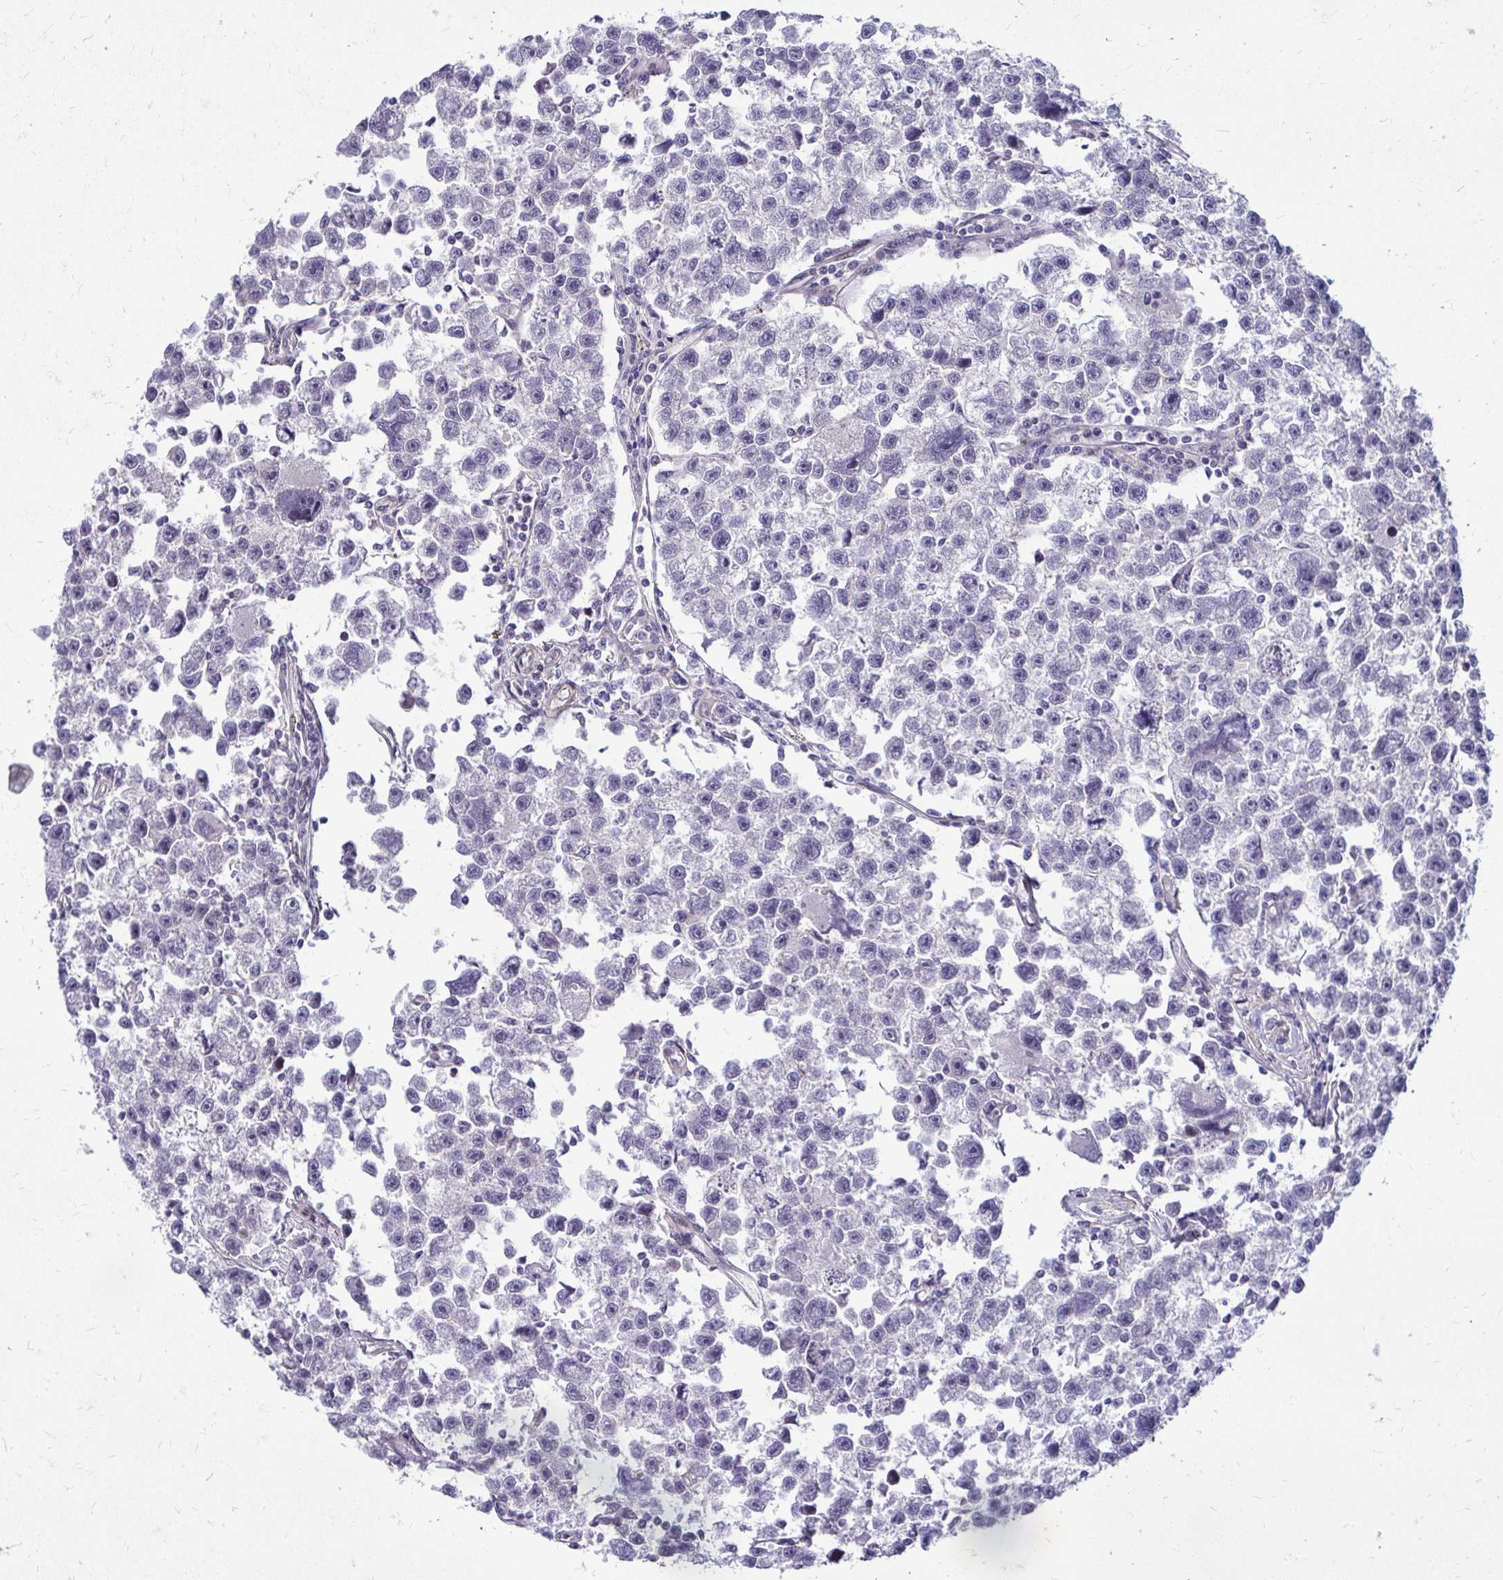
{"staining": {"intensity": "negative", "quantity": "none", "location": "none"}, "tissue": "testis cancer", "cell_type": "Tumor cells", "image_type": "cancer", "snomed": [{"axis": "morphology", "description": "Seminoma, NOS"}, {"axis": "topography", "description": "Testis"}], "caption": "The IHC micrograph has no significant expression in tumor cells of testis cancer tissue.", "gene": "TRIP6", "patient": {"sex": "male", "age": 26}}